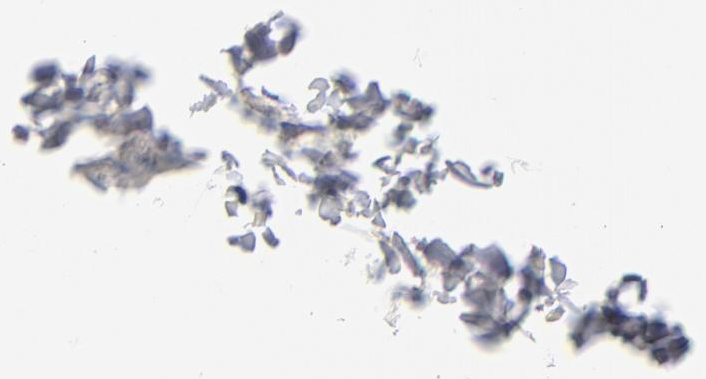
{"staining": {"intensity": "negative", "quantity": "none", "location": "none"}, "tissue": "skeletal muscle", "cell_type": "Myocytes", "image_type": "normal", "snomed": [{"axis": "morphology", "description": "Normal tissue, NOS"}, {"axis": "topography", "description": "Skeletal muscle"}, {"axis": "topography", "description": "Parathyroid gland"}], "caption": "The IHC image has no significant staining in myocytes of skeletal muscle. The staining was performed using DAB to visualize the protein expression in brown, while the nuclei were stained in blue with hematoxylin (Magnification: 20x).", "gene": "MRPL58", "patient": {"sex": "female", "age": 37}}